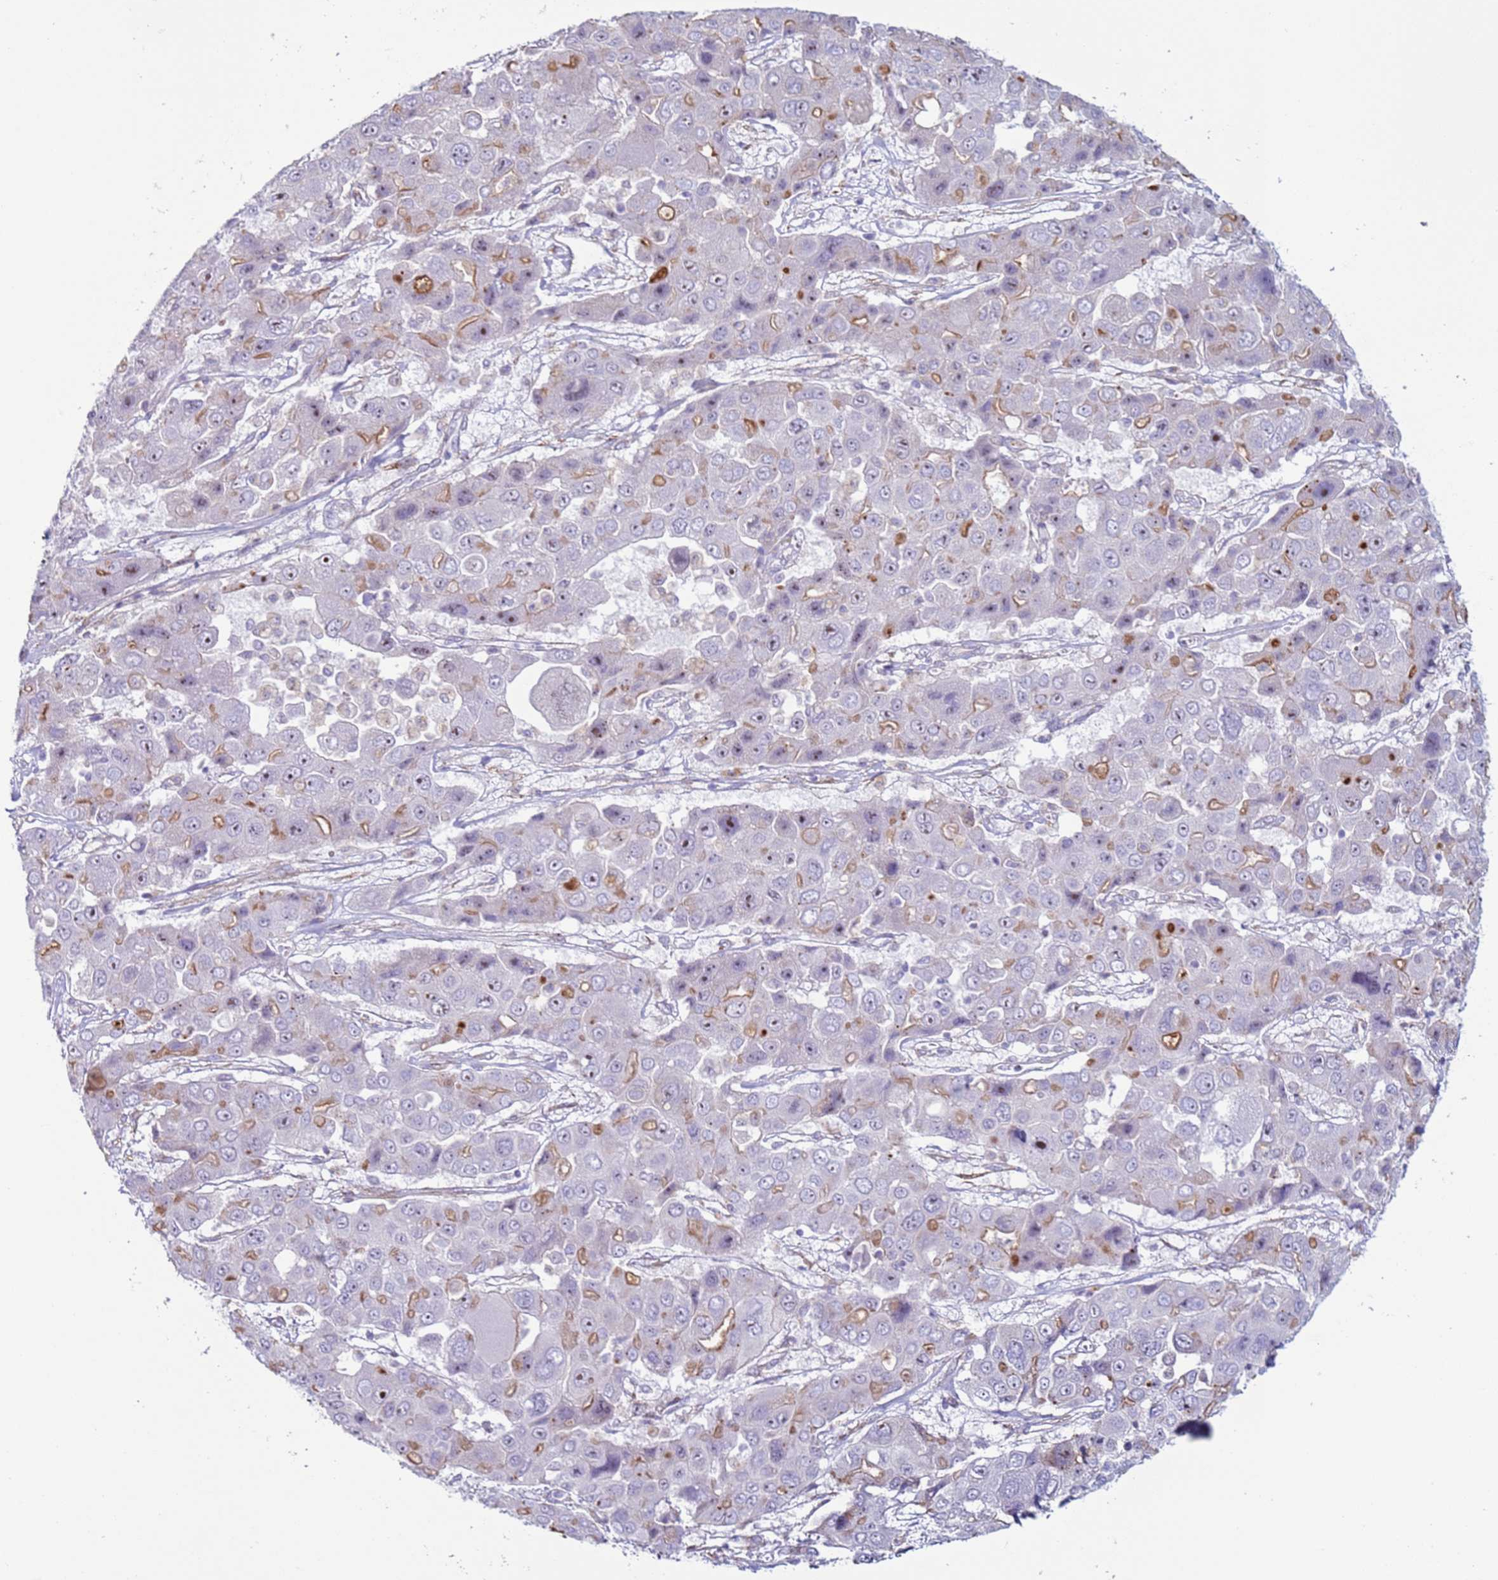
{"staining": {"intensity": "moderate", "quantity": "<25%", "location": "cytoplasmic/membranous"}, "tissue": "liver cancer", "cell_type": "Tumor cells", "image_type": "cancer", "snomed": [{"axis": "morphology", "description": "Cholangiocarcinoma"}, {"axis": "topography", "description": "Liver"}], "caption": "This micrograph exhibits liver cholangiocarcinoma stained with immunohistochemistry (IHC) to label a protein in brown. The cytoplasmic/membranous of tumor cells show moderate positivity for the protein. Nuclei are counter-stained blue.", "gene": "HEATR1", "patient": {"sex": "male", "age": 67}}